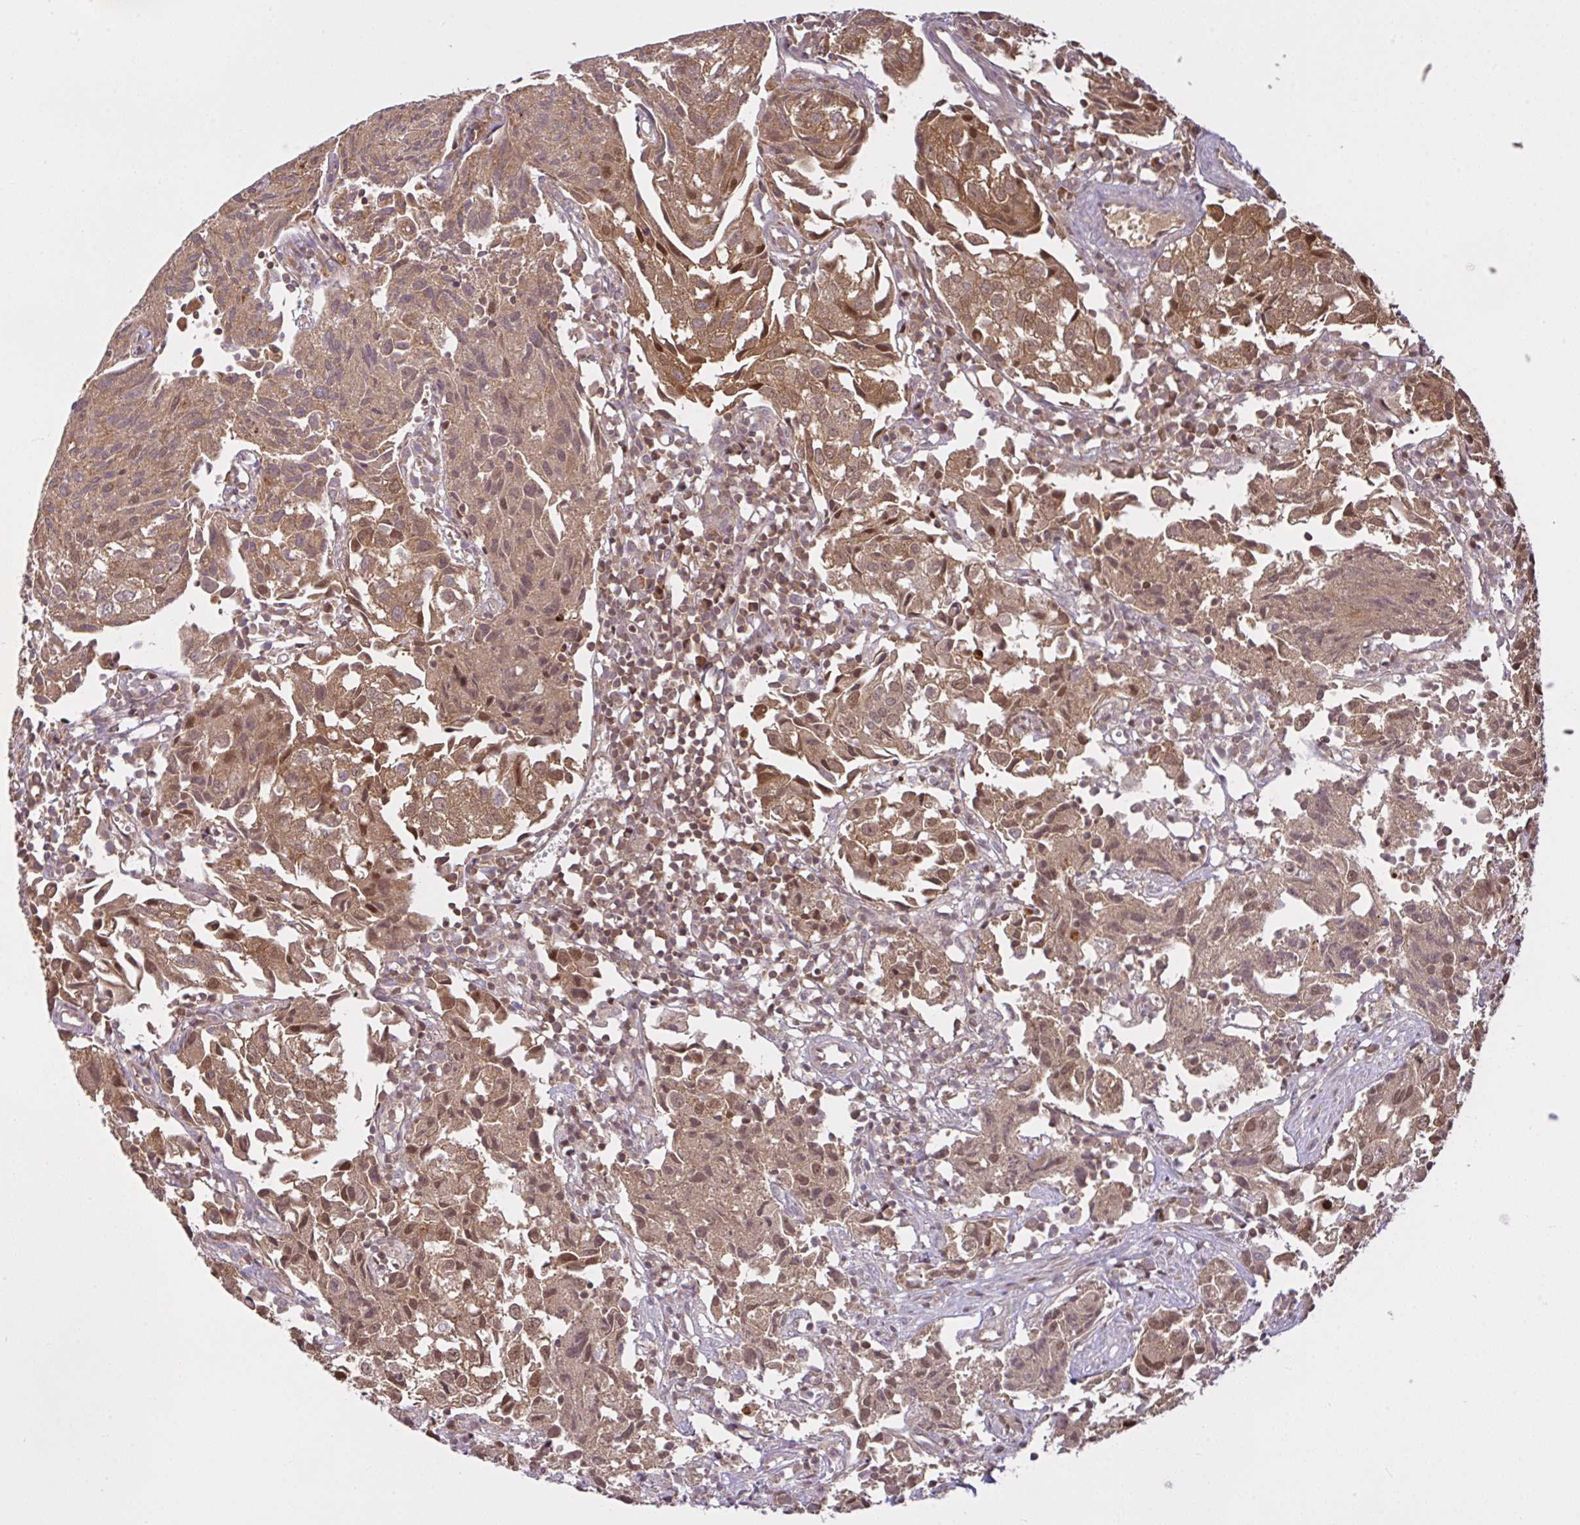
{"staining": {"intensity": "moderate", "quantity": ">75%", "location": "cytoplasmic/membranous,nuclear"}, "tissue": "urothelial cancer", "cell_type": "Tumor cells", "image_type": "cancer", "snomed": [{"axis": "morphology", "description": "Urothelial carcinoma, High grade"}, {"axis": "topography", "description": "Urinary bladder"}], "caption": "This is a histology image of IHC staining of urothelial carcinoma (high-grade), which shows moderate expression in the cytoplasmic/membranous and nuclear of tumor cells.", "gene": "CCDC12", "patient": {"sex": "female", "age": 75}}